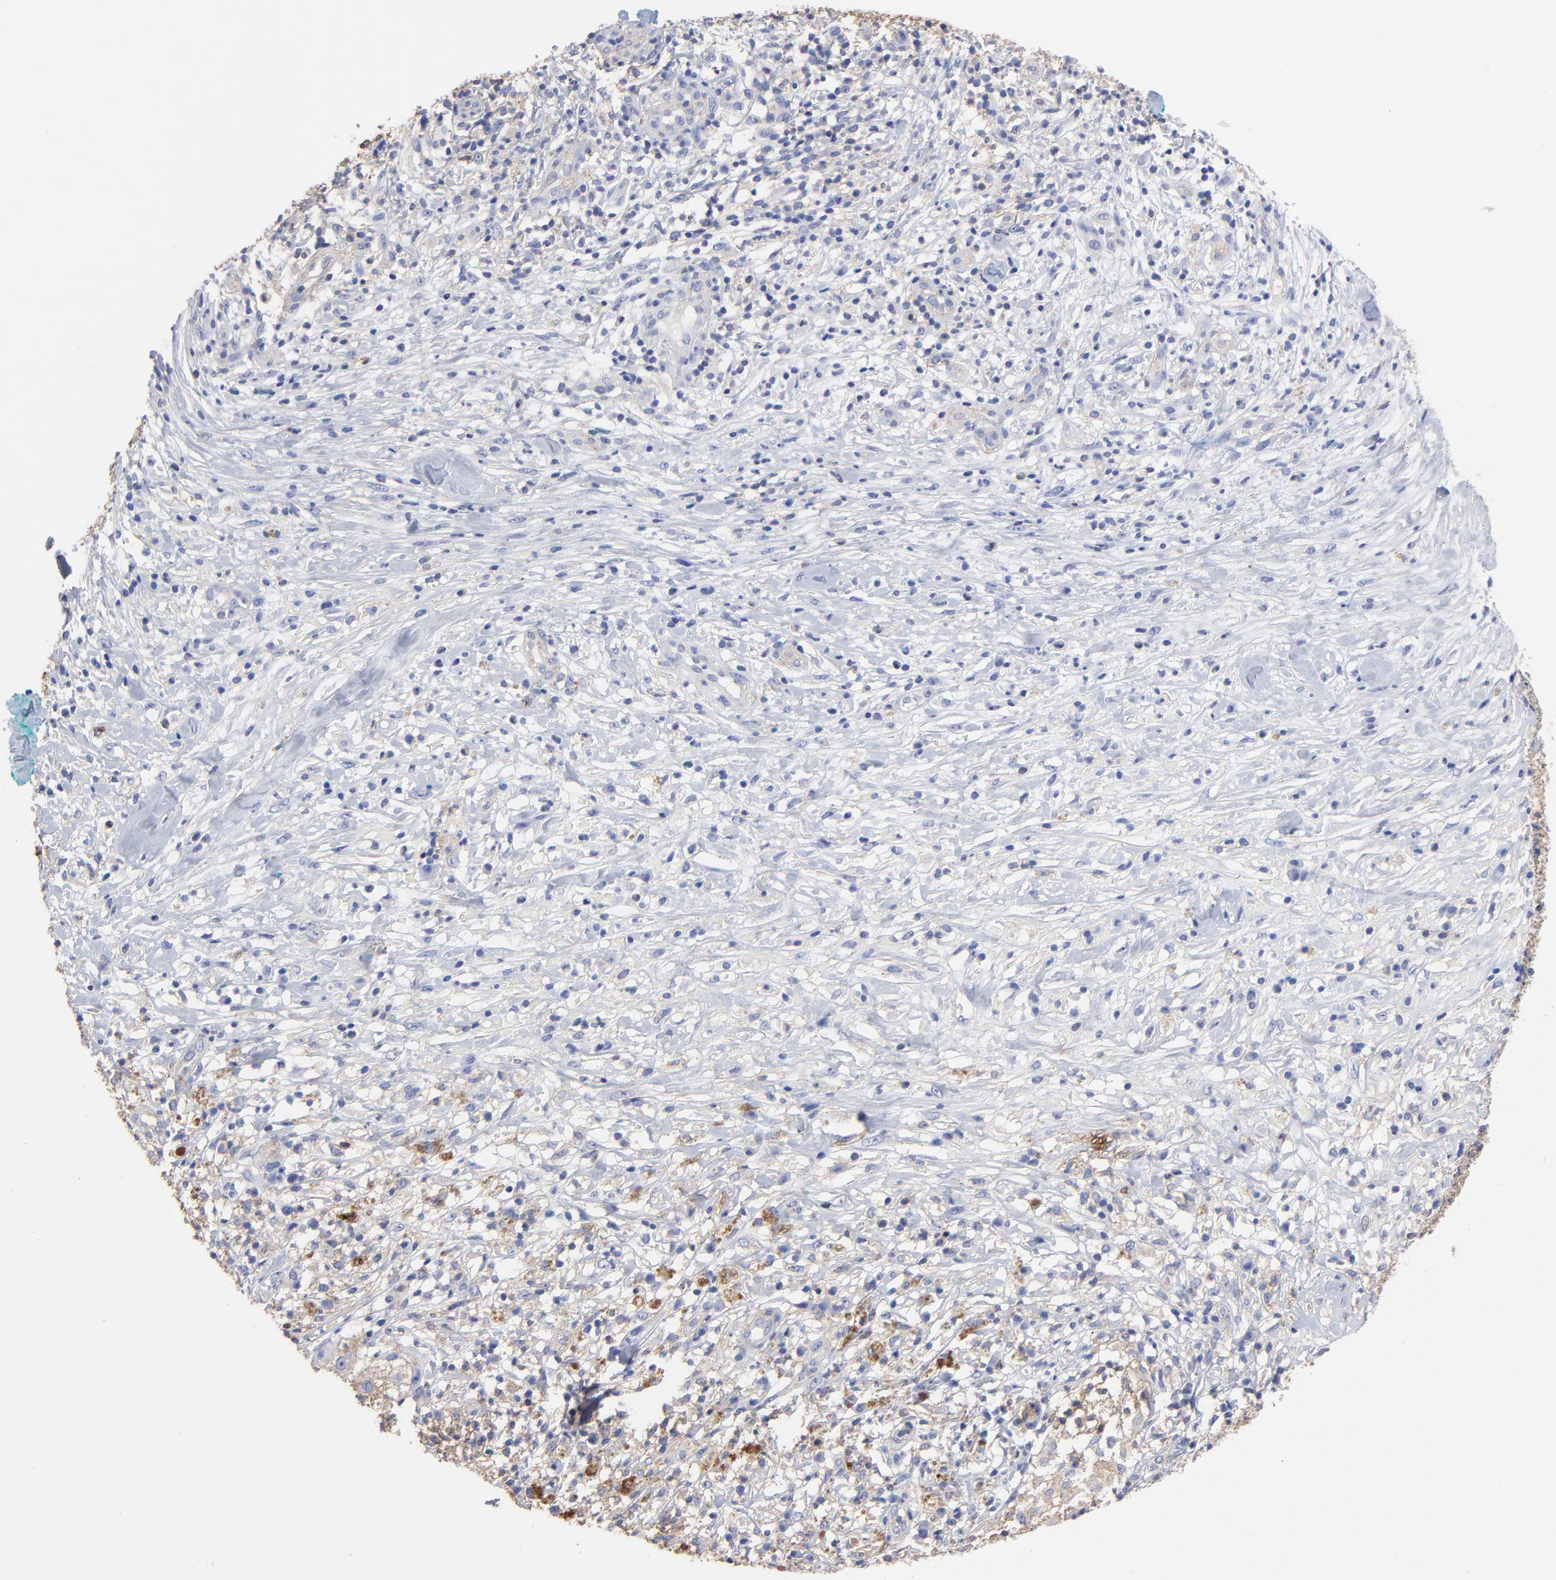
{"staining": {"intensity": "weak", "quantity": "25%-75%", "location": "cytoplasmic/membranous"}, "tissue": "melanoma", "cell_type": "Tumor cells", "image_type": "cancer", "snomed": [{"axis": "morphology", "description": "Necrosis, NOS"}, {"axis": "morphology", "description": "Malignant melanoma, NOS"}, {"axis": "topography", "description": "Skin"}], "caption": "Tumor cells display low levels of weak cytoplasmic/membranous expression in about 25%-75% of cells in malignant melanoma. The protein of interest is stained brown, and the nuclei are stained in blue (DAB (3,3'-diaminobenzidine) IHC with brightfield microscopy, high magnification).", "gene": "ASL", "patient": {"sex": "female", "age": 87}}